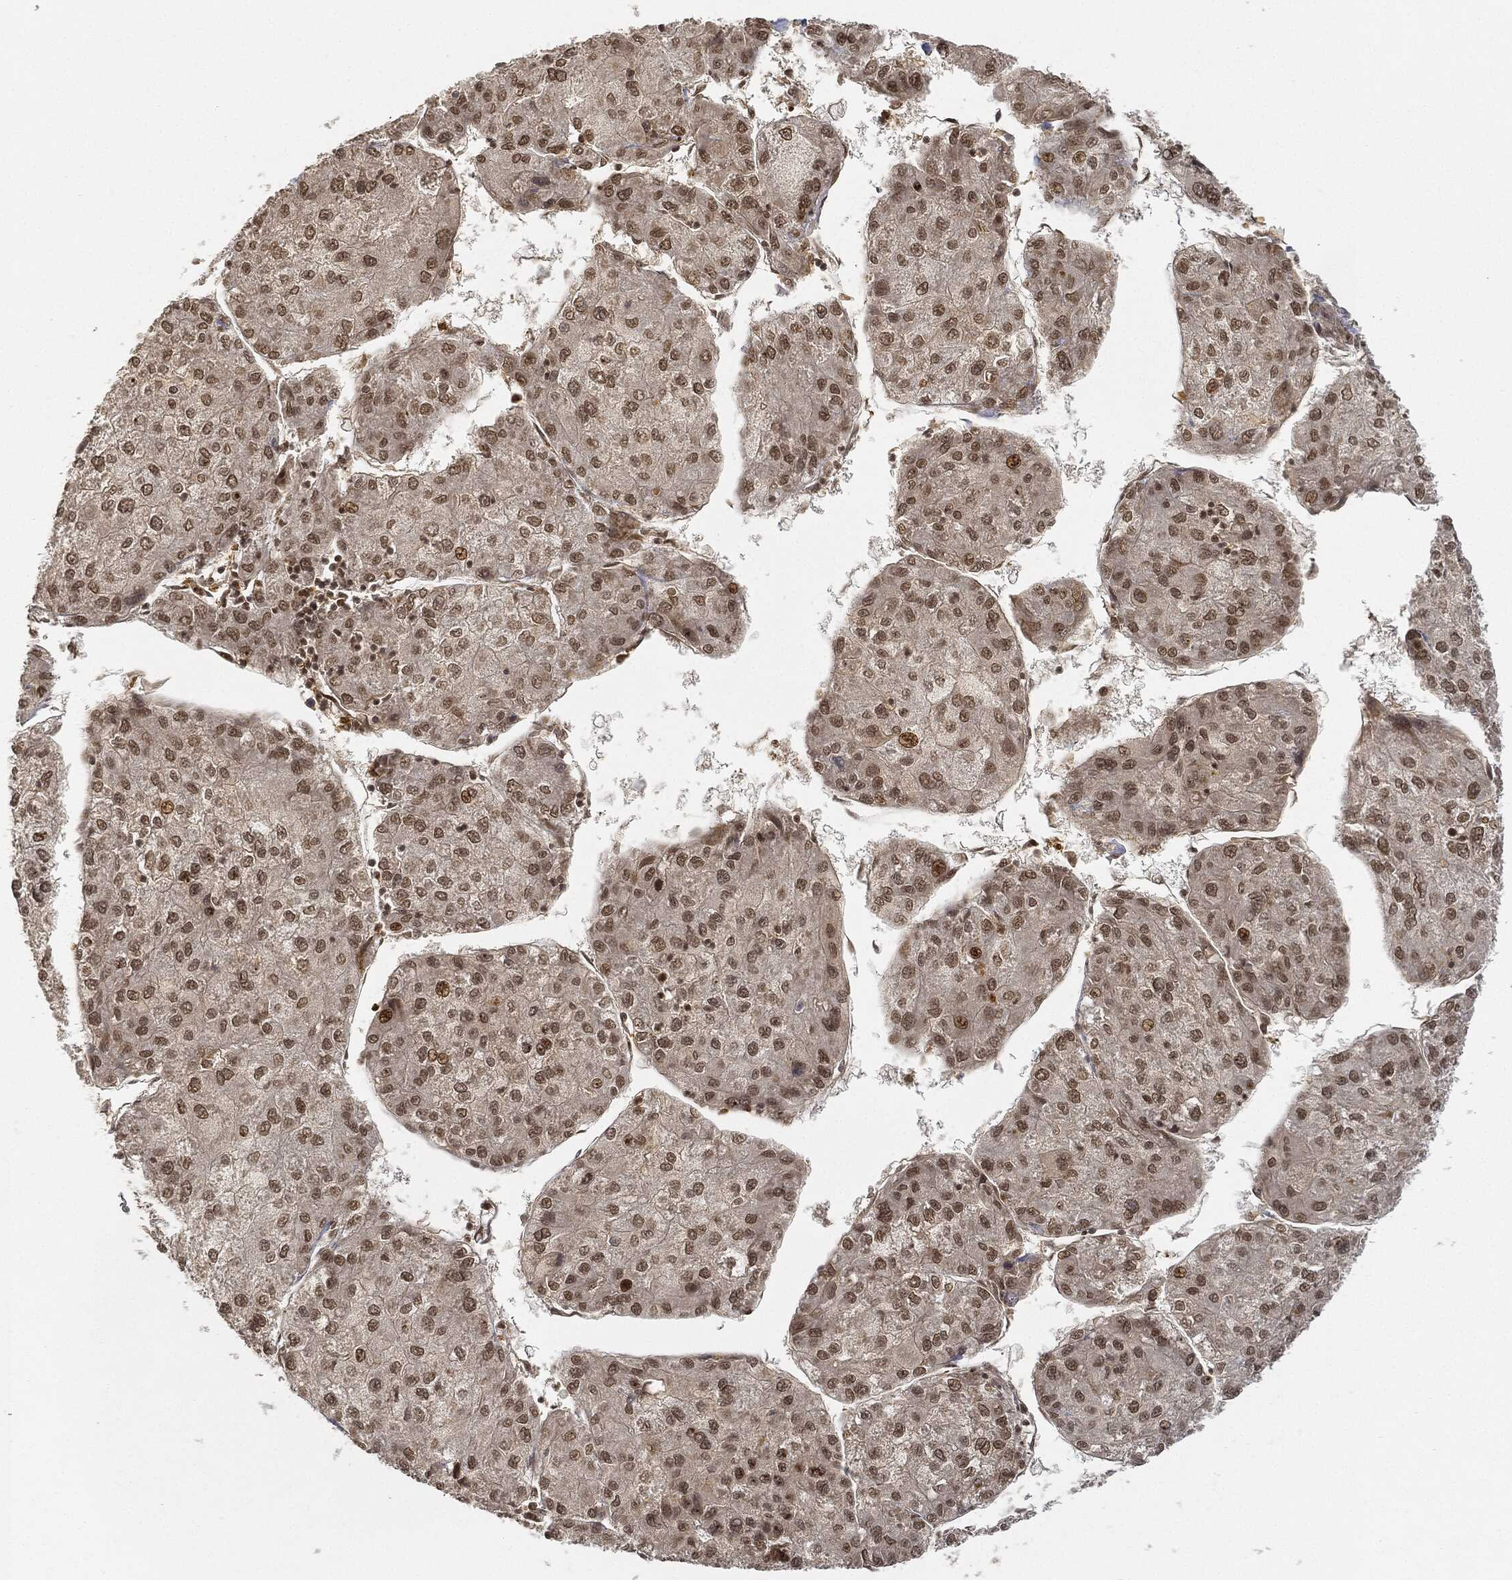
{"staining": {"intensity": "moderate", "quantity": "25%-75%", "location": "nuclear"}, "tissue": "liver cancer", "cell_type": "Tumor cells", "image_type": "cancer", "snomed": [{"axis": "morphology", "description": "Carcinoma, Hepatocellular, NOS"}, {"axis": "topography", "description": "Liver"}], "caption": "A micrograph showing moderate nuclear staining in approximately 25%-75% of tumor cells in liver cancer, as visualized by brown immunohistochemical staining.", "gene": "CIB1", "patient": {"sex": "male", "age": 43}}